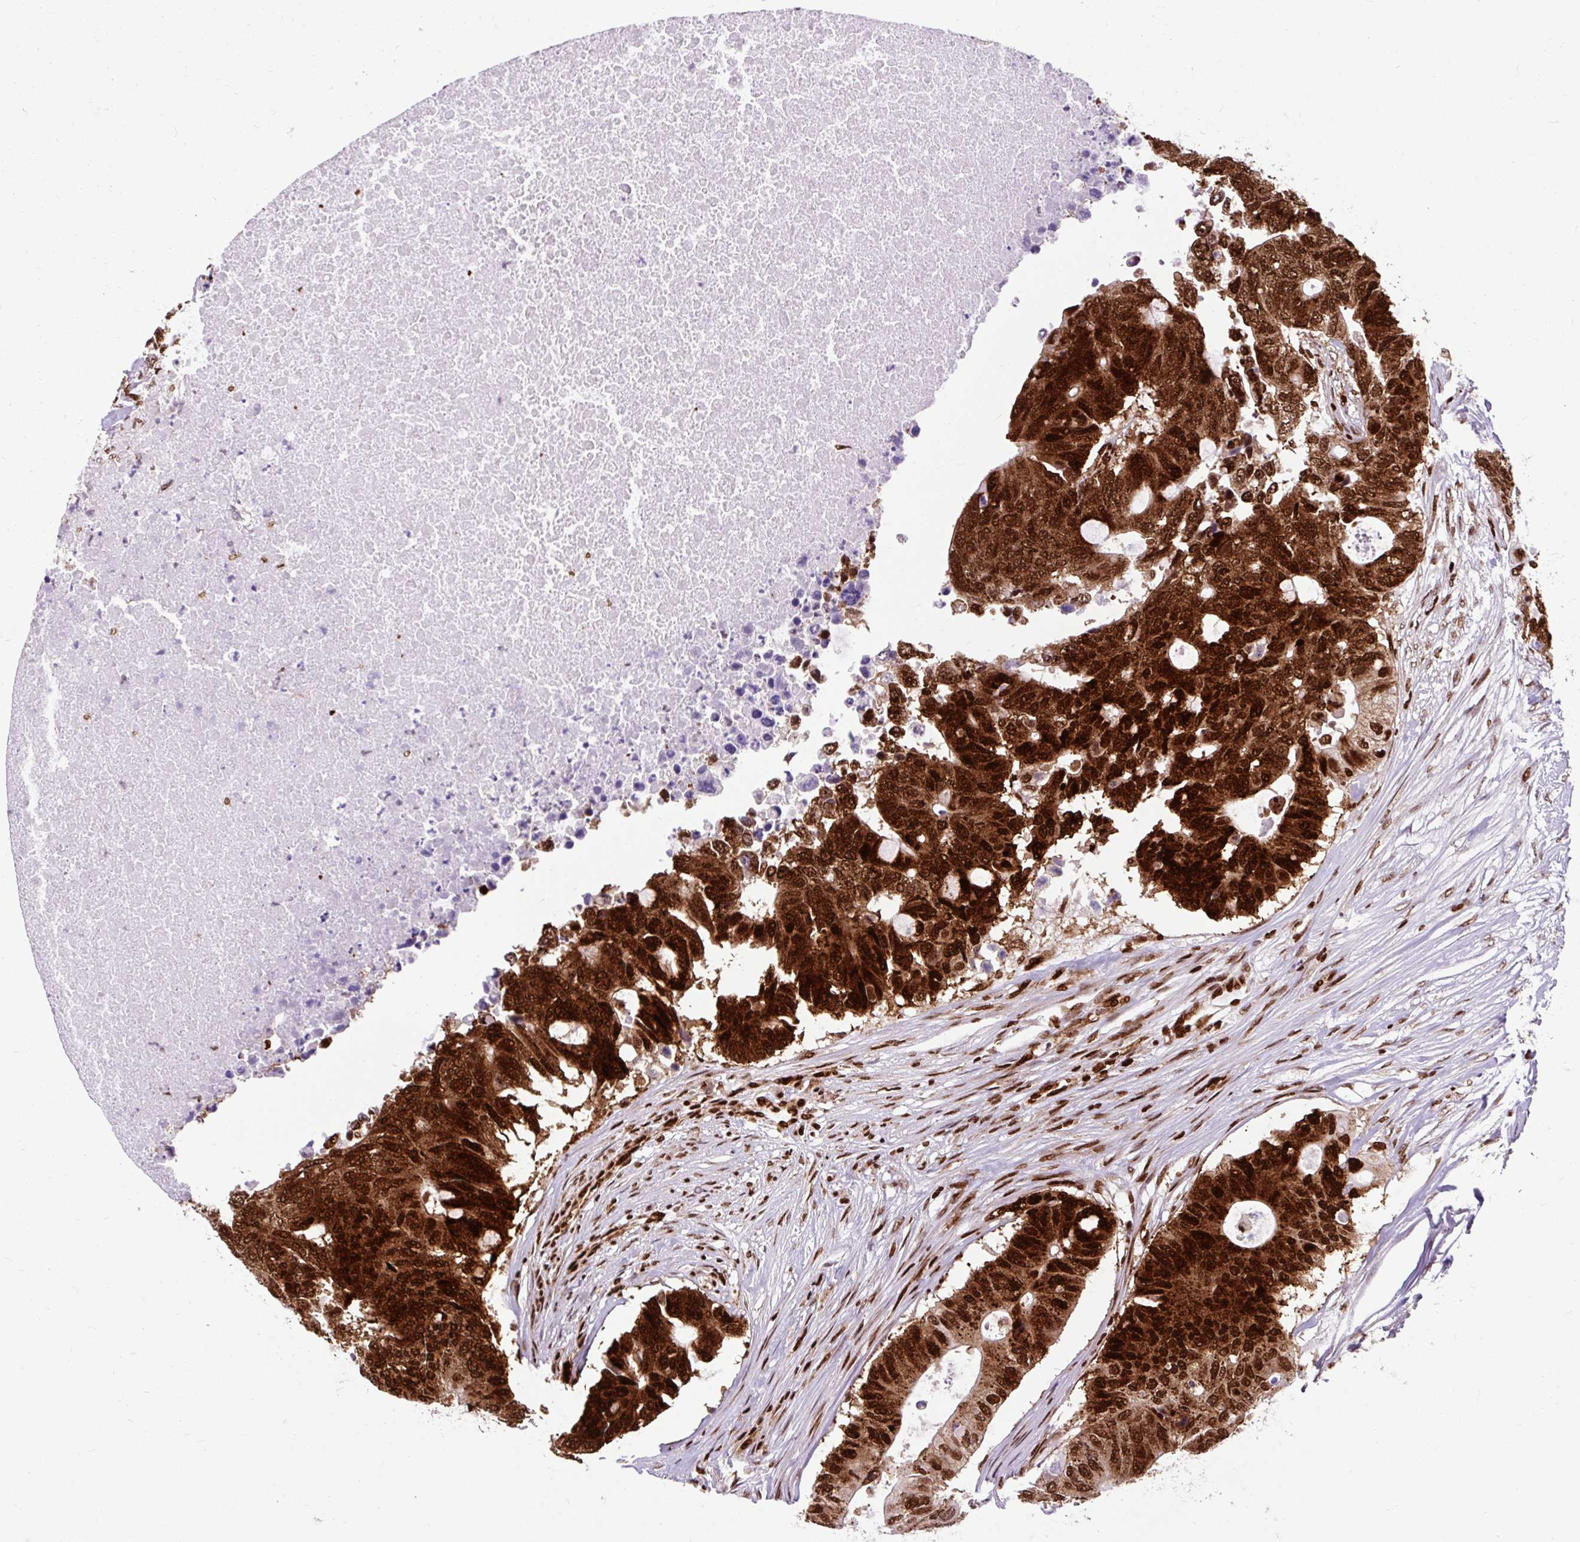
{"staining": {"intensity": "strong", "quantity": ">75%", "location": "cytoplasmic/membranous,nuclear"}, "tissue": "colorectal cancer", "cell_type": "Tumor cells", "image_type": "cancer", "snomed": [{"axis": "morphology", "description": "Adenocarcinoma, NOS"}, {"axis": "topography", "description": "Colon"}], "caption": "Colorectal adenocarcinoma stained with a protein marker reveals strong staining in tumor cells.", "gene": "FUS", "patient": {"sex": "male", "age": 71}}